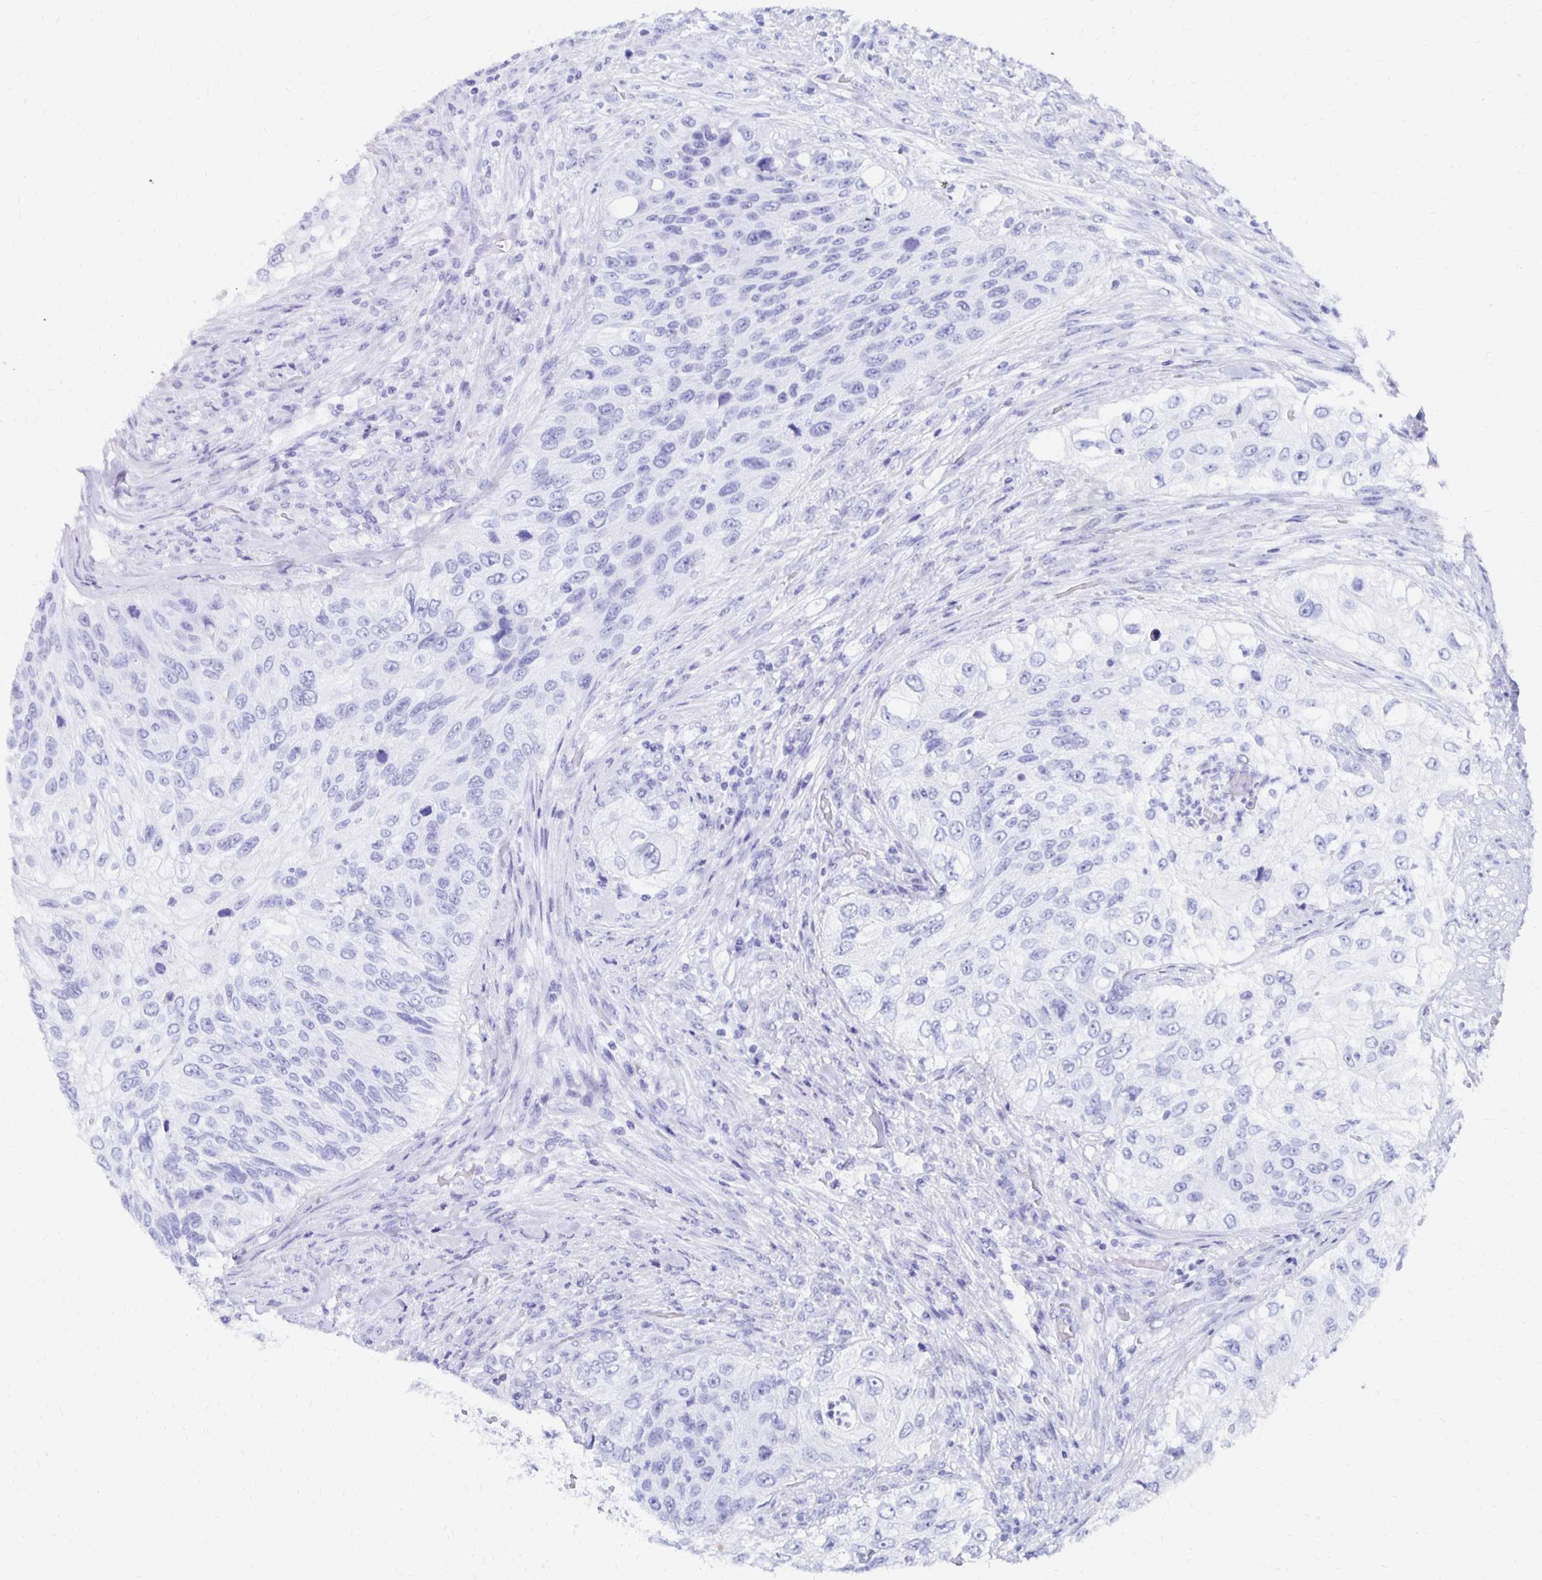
{"staining": {"intensity": "negative", "quantity": "none", "location": "none"}, "tissue": "urothelial cancer", "cell_type": "Tumor cells", "image_type": "cancer", "snomed": [{"axis": "morphology", "description": "Urothelial carcinoma, High grade"}, {"axis": "topography", "description": "Urinary bladder"}], "caption": "There is no significant positivity in tumor cells of urothelial carcinoma (high-grade).", "gene": "SYT2", "patient": {"sex": "female", "age": 60}}